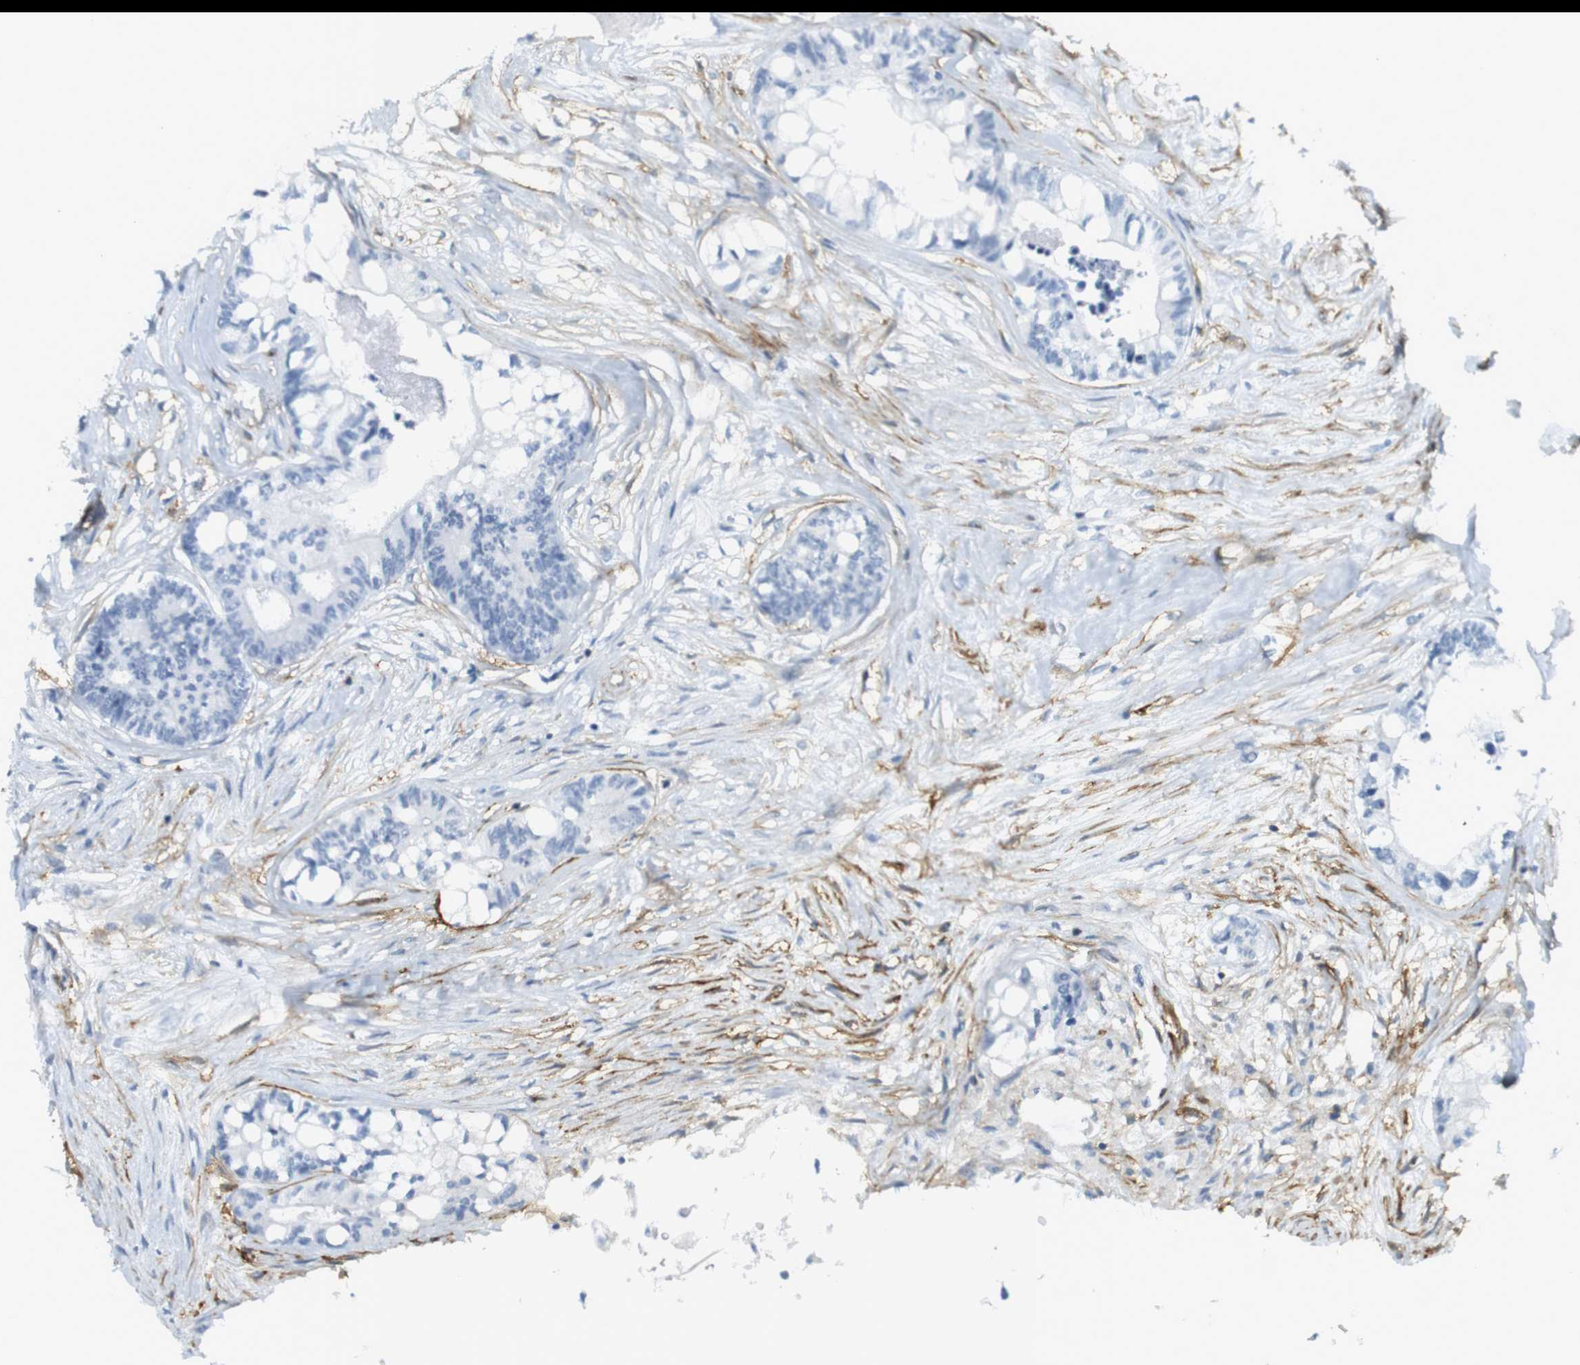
{"staining": {"intensity": "negative", "quantity": "none", "location": "none"}, "tissue": "colorectal cancer", "cell_type": "Tumor cells", "image_type": "cancer", "snomed": [{"axis": "morphology", "description": "Adenocarcinoma, NOS"}, {"axis": "topography", "description": "Rectum"}], "caption": "An IHC micrograph of colorectal cancer (adenocarcinoma) is shown. There is no staining in tumor cells of colorectal cancer (adenocarcinoma).", "gene": "F2R", "patient": {"sex": "male", "age": 63}}